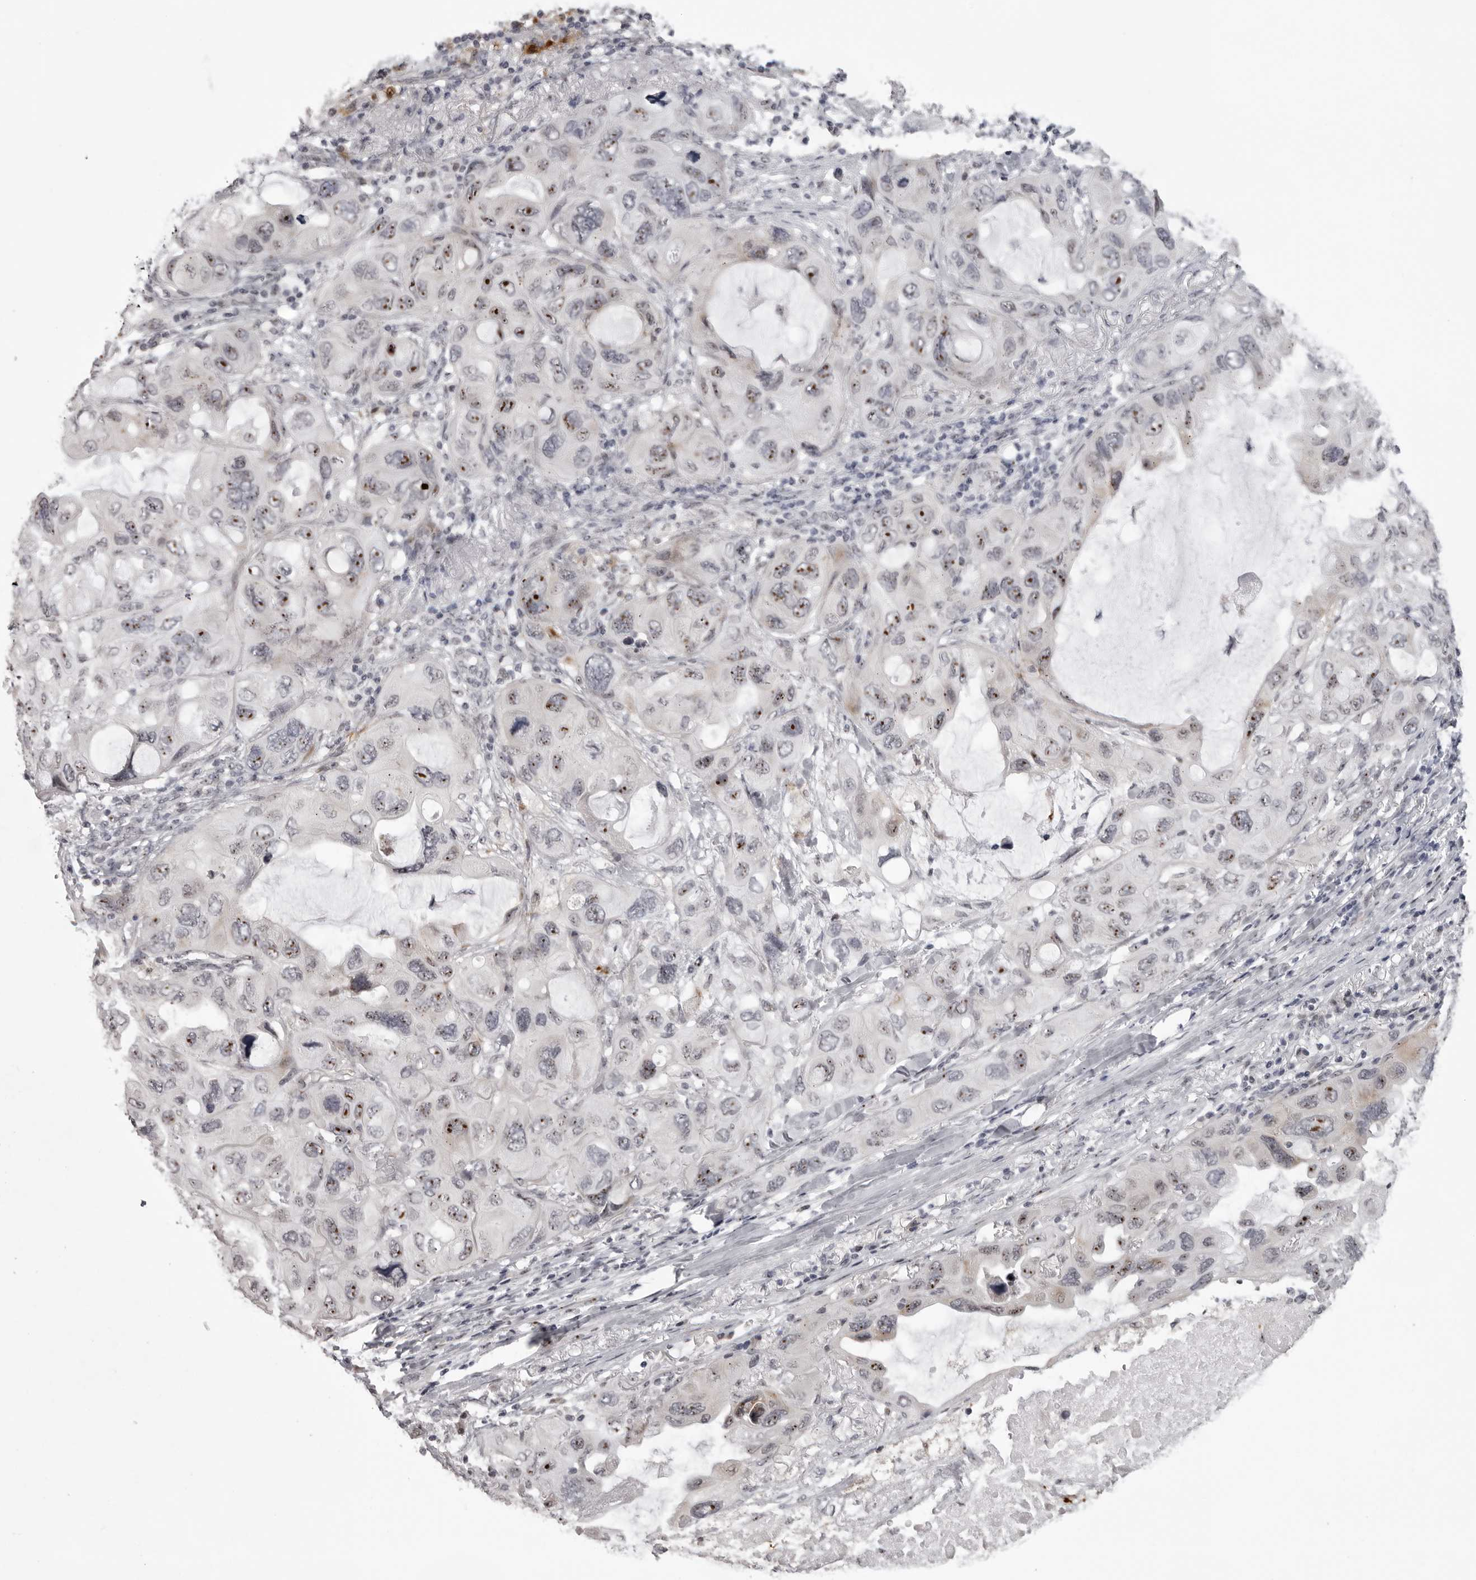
{"staining": {"intensity": "strong", "quantity": "25%-75%", "location": "nuclear"}, "tissue": "lung cancer", "cell_type": "Tumor cells", "image_type": "cancer", "snomed": [{"axis": "morphology", "description": "Squamous cell carcinoma, NOS"}, {"axis": "topography", "description": "Lung"}], "caption": "A micrograph of human squamous cell carcinoma (lung) stained for a protein reveals strong nuclear brown staining in tumor cells. (brown staining indicates protein expression, while blue staining denotes nuclei).", "gene": "HELZ", "patient": {"sex": "female", "age": 73}}